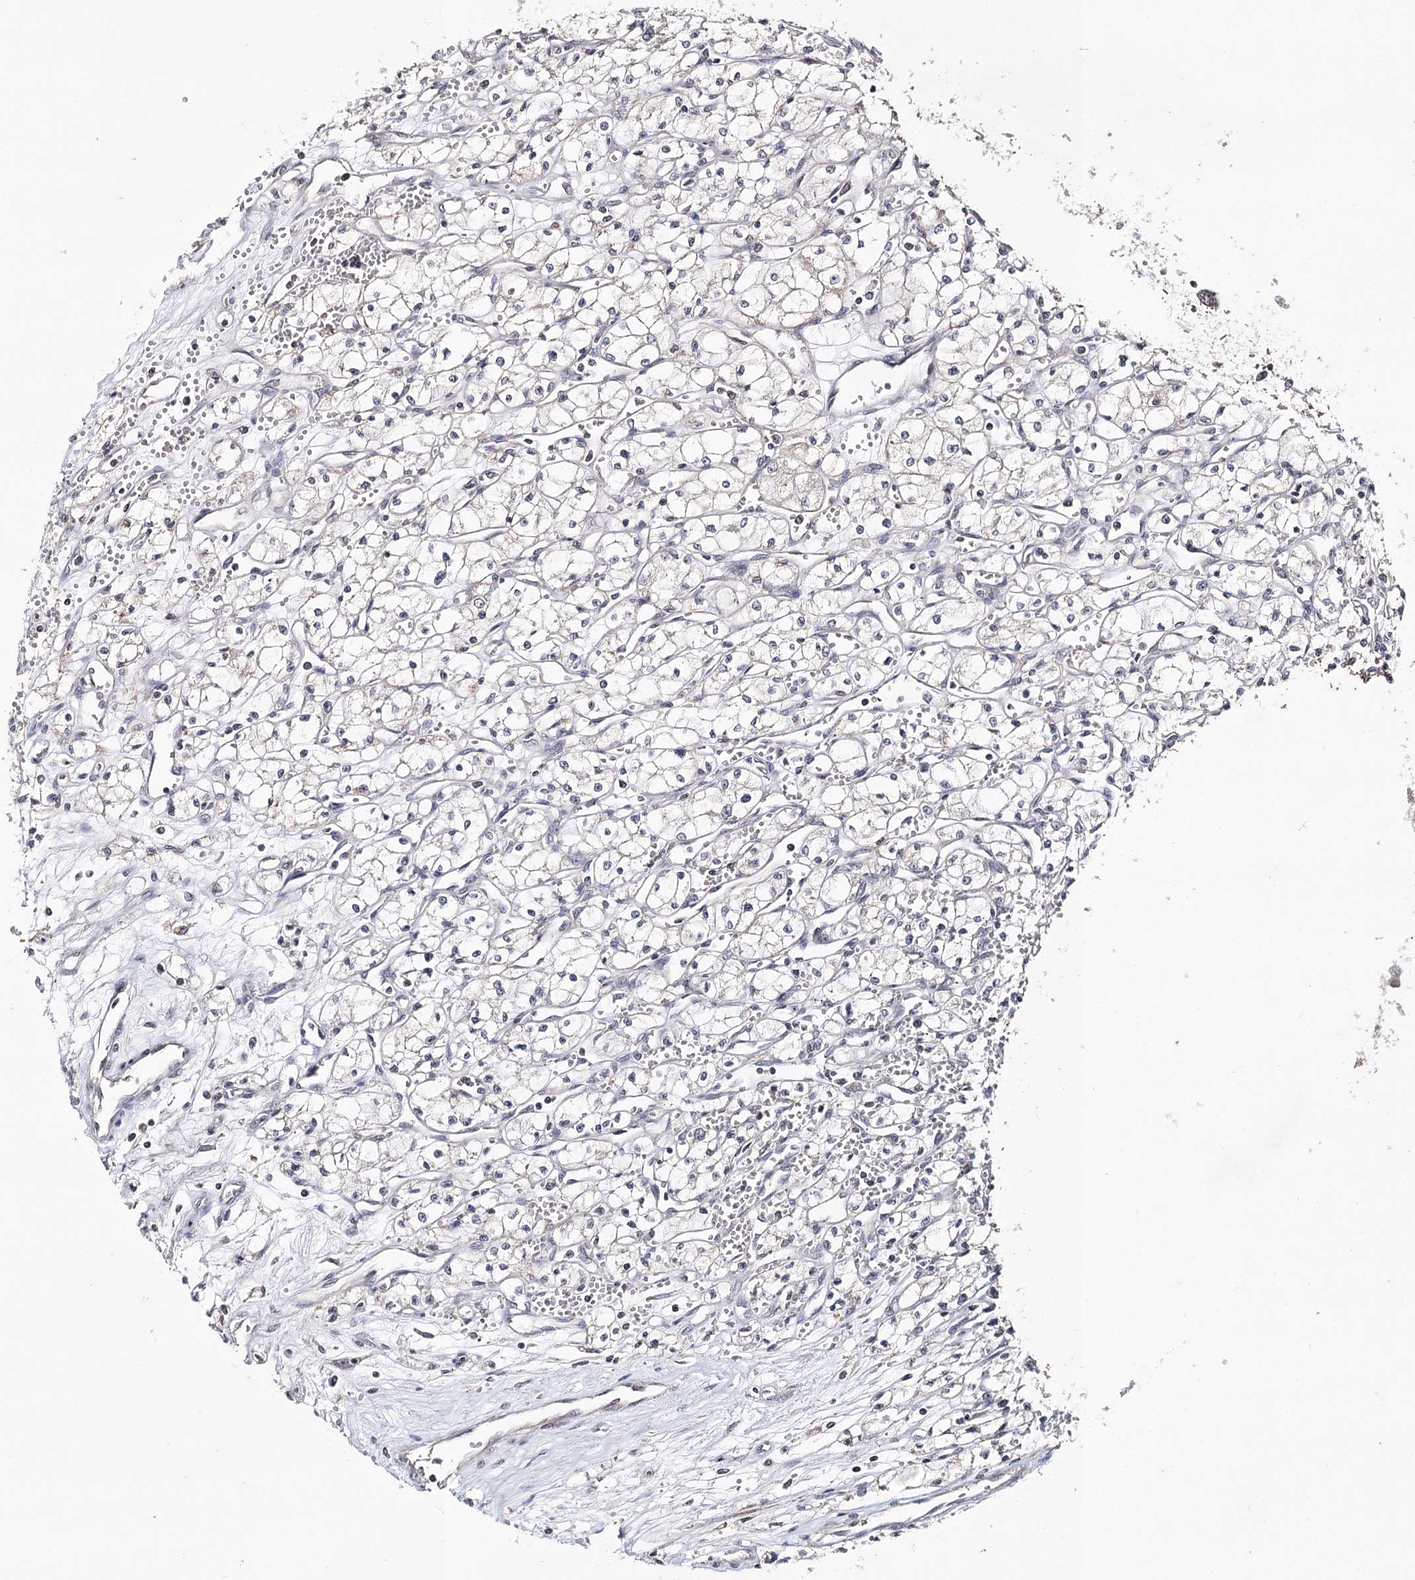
{"staining": {"intensity": "negative", "quantity": "none", "location": "none"}, "tissue": "renal cancer", "cell_type": "Tumor cells", "image_type": "cancer", "snomed": [{"axis": "morphology", "description": "Adenocarcinoma, NOS"}, {"axis": "topography", "description": "Kidney"}], "caption": "A micrograph of adenocarcinoma (renal) stained for a protein displays no brown staining in tumor cells. (DAB IHC, high magnification).", "gene": "ICOS", "patient": {"sex": "male", "age": 59}}